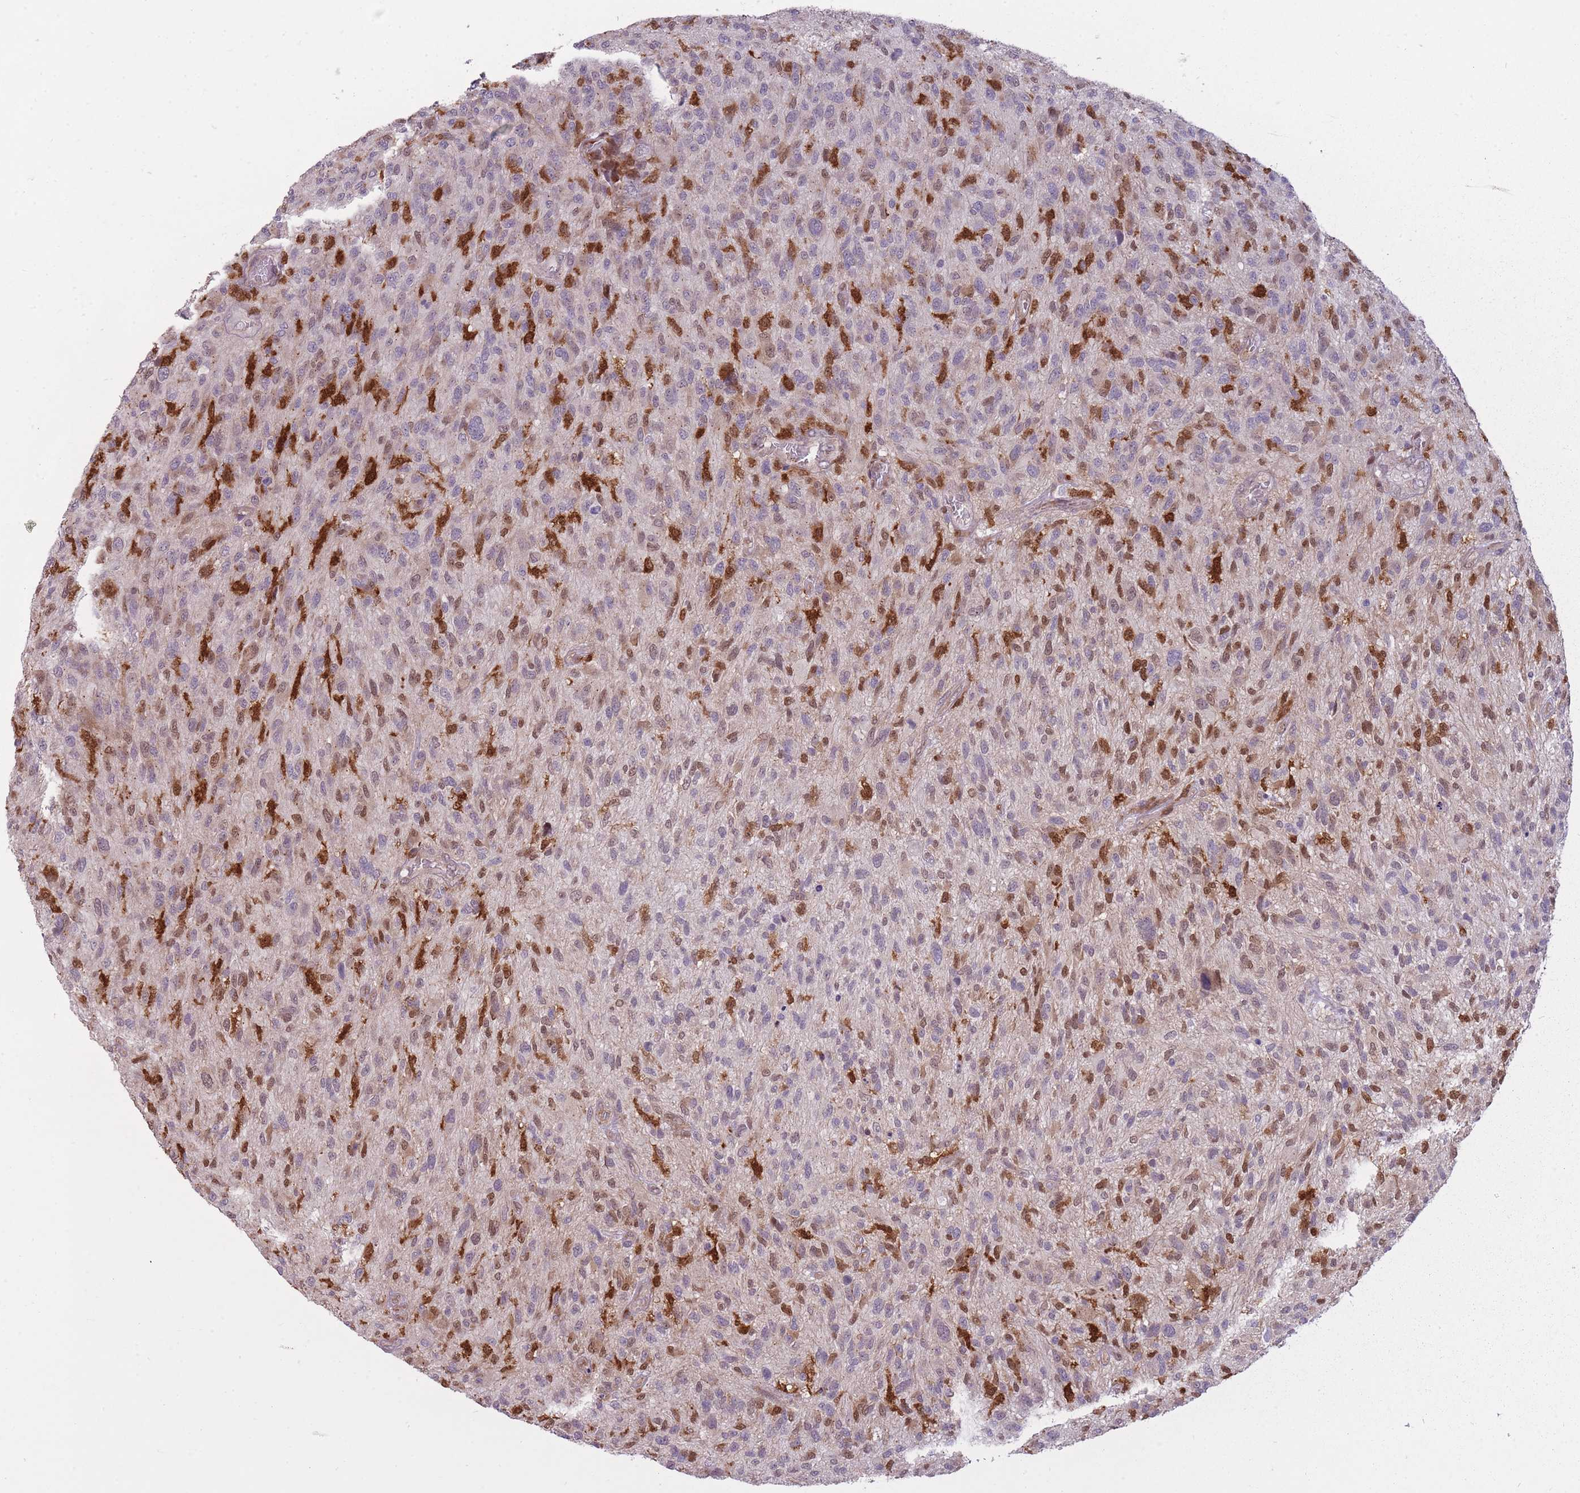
{"staining": {"intensity": "moderate", "quantity": "<25%", "location": "cytoplasmic/membranous,nuclear"}, "tissue": "glioma", "cell_type": "Tumor cells", "image_type": "cancer", "snomed": [{"axis": "morphology", "description": "Glioma, malignant, High grade"}, {"axis": "topography", "description": "Brain"}], "caption": "Immunohistochemistry (DAB (3,3'-diaminobenzidine)) staining of malignant glioma (high-grade) shows moderate cytoplasmic/membranous and nuclear protein staining in about <25% of tumor cells. (DAB (3,3'-diaminobenzidine) = brown stain, brightfield microscopy at high magnification).", "gene": "LGALS9", "patient": {"sex": "male", "age": 47}}